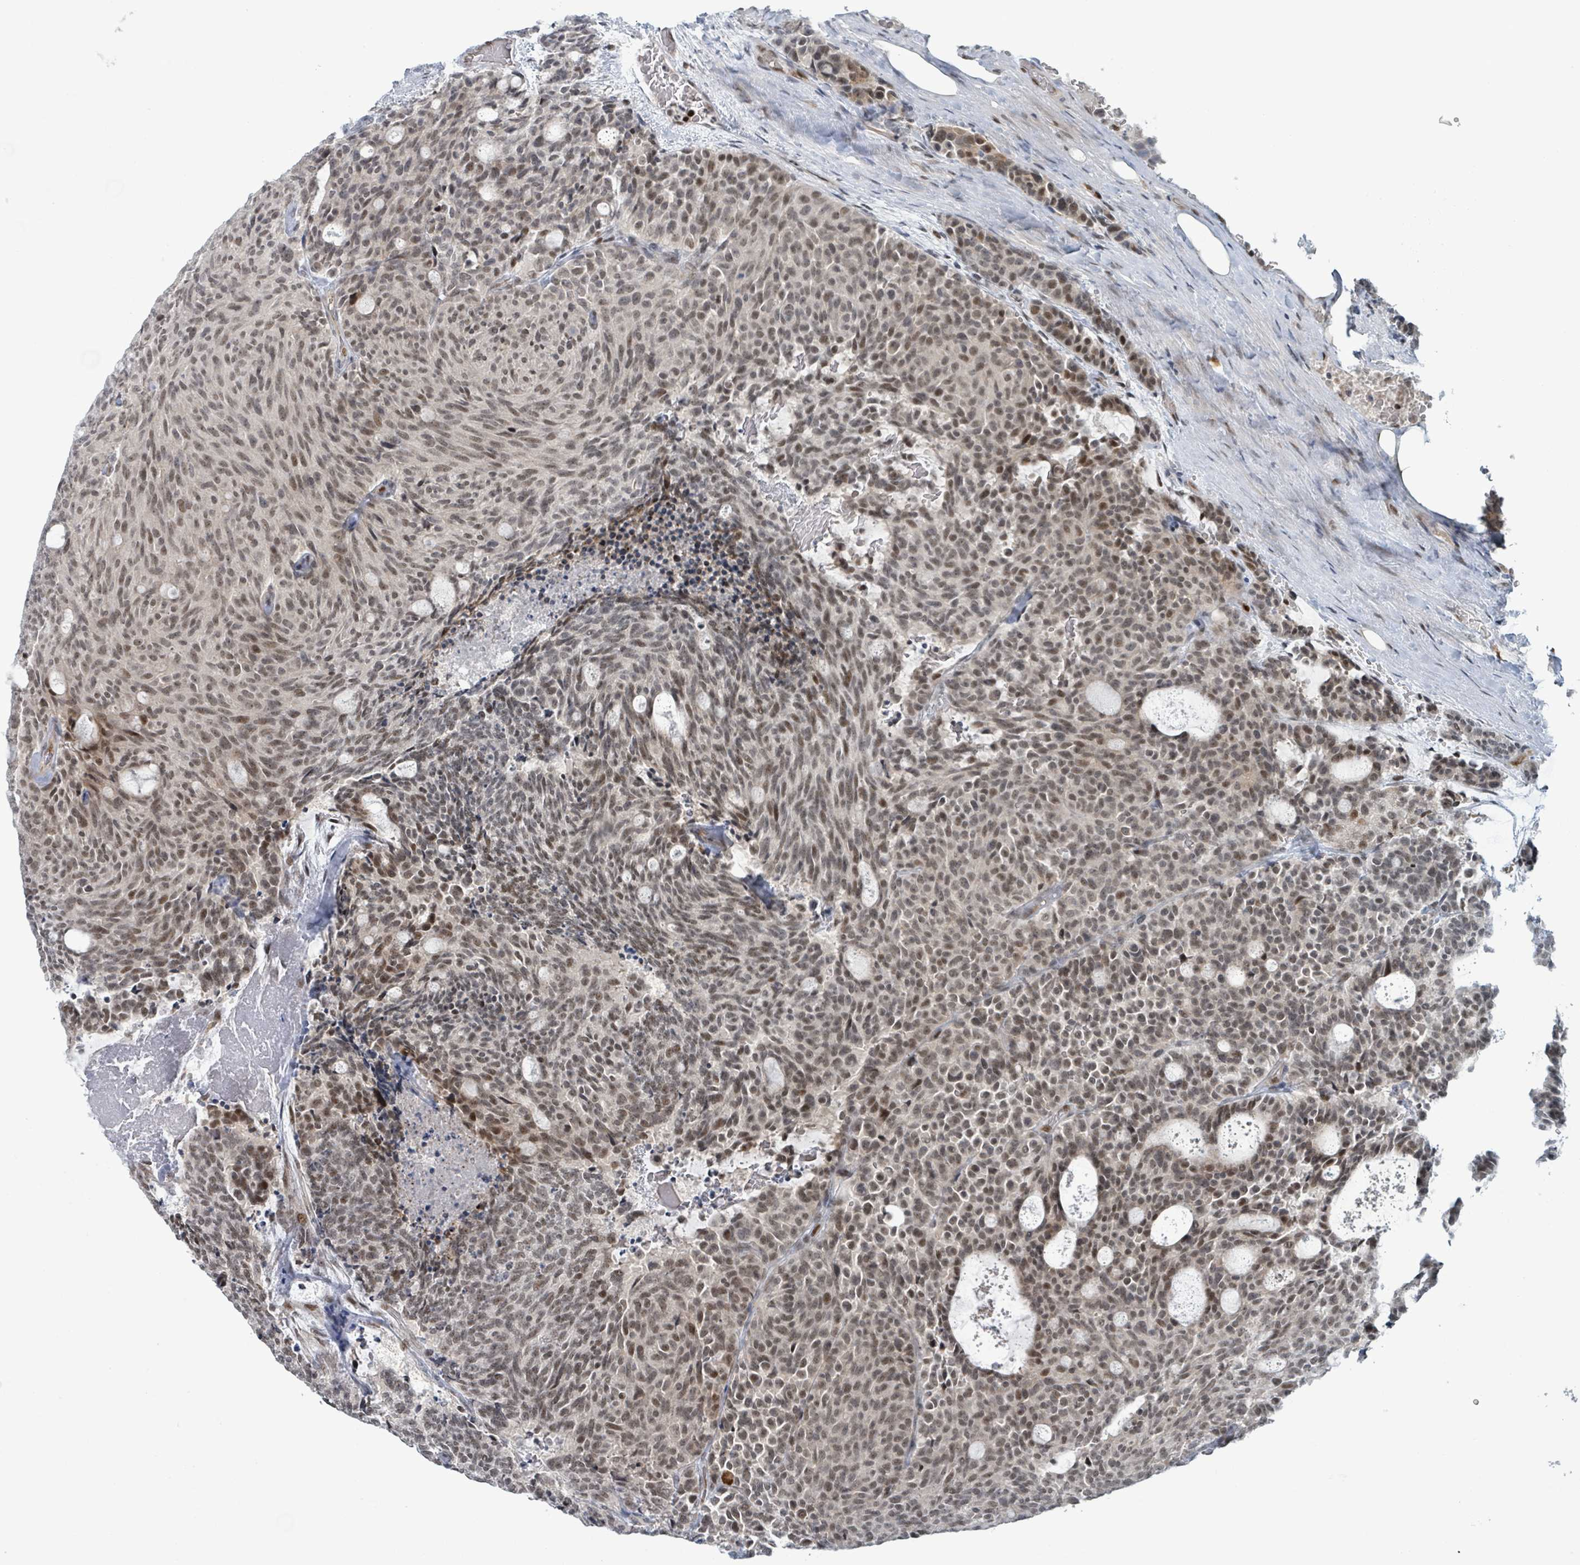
{"staining": {"intensity": "weak", "quantity": ">75%", "location": "nuclear"}, "tissue": "carcinoid", "cell_type": "Tumor cells", "image_type": "cancer", "snomed": [{"axis": "morphology", "description": "Carcinoid, malignant, NOS"}, {"axis": "topography", "description": "Pancreas"}], "caption": "There is low levels of weak nuclear staining in tumor cells of carcinoid, as demonstrated by immunohistochemical staining (brown color).", "gene": "KLF3", "patient": {"sex": "female", "age": 54}}